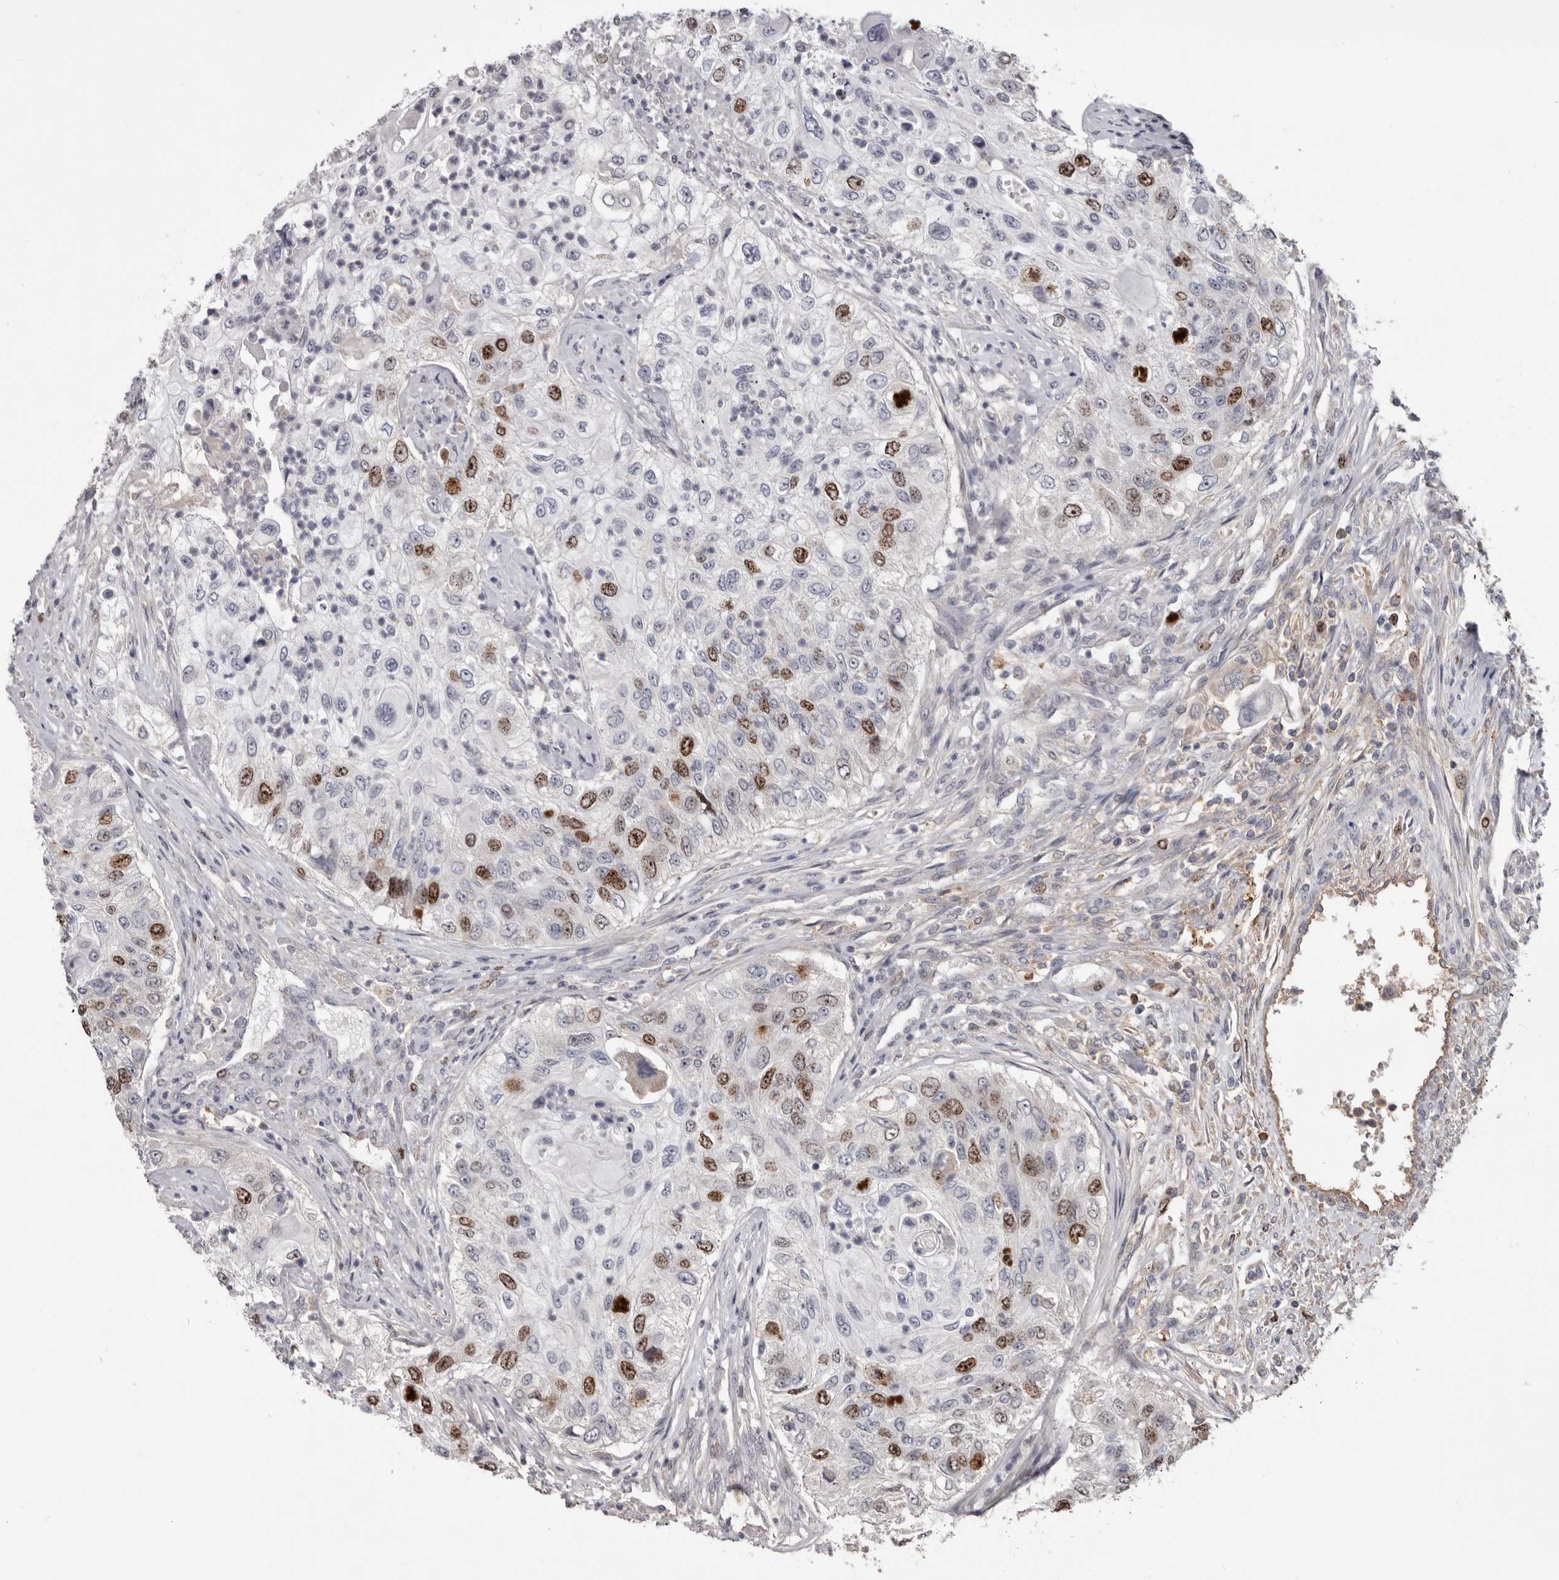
{"staining": {"intensity": "strong", "quantity": "<25%", "location": "nuclear"}, "tissue": "urothelial cancer", "cell_type": "Tumor cells", "image_type": "cancer", "snomed": [{"axis": "morphology", "description": "Urothelial carcinoma, High grade"}, {"axis": "topography", "description": "Urinary bladder"}], "caption": "Immunohistochemical staining of human high-grade urothelial carcinoma exhibits strong nuclear protein staining in approximately <25% of tumor cells.", "gene": "CDCA8", "patient": {"sex": "female", "age": 60}}